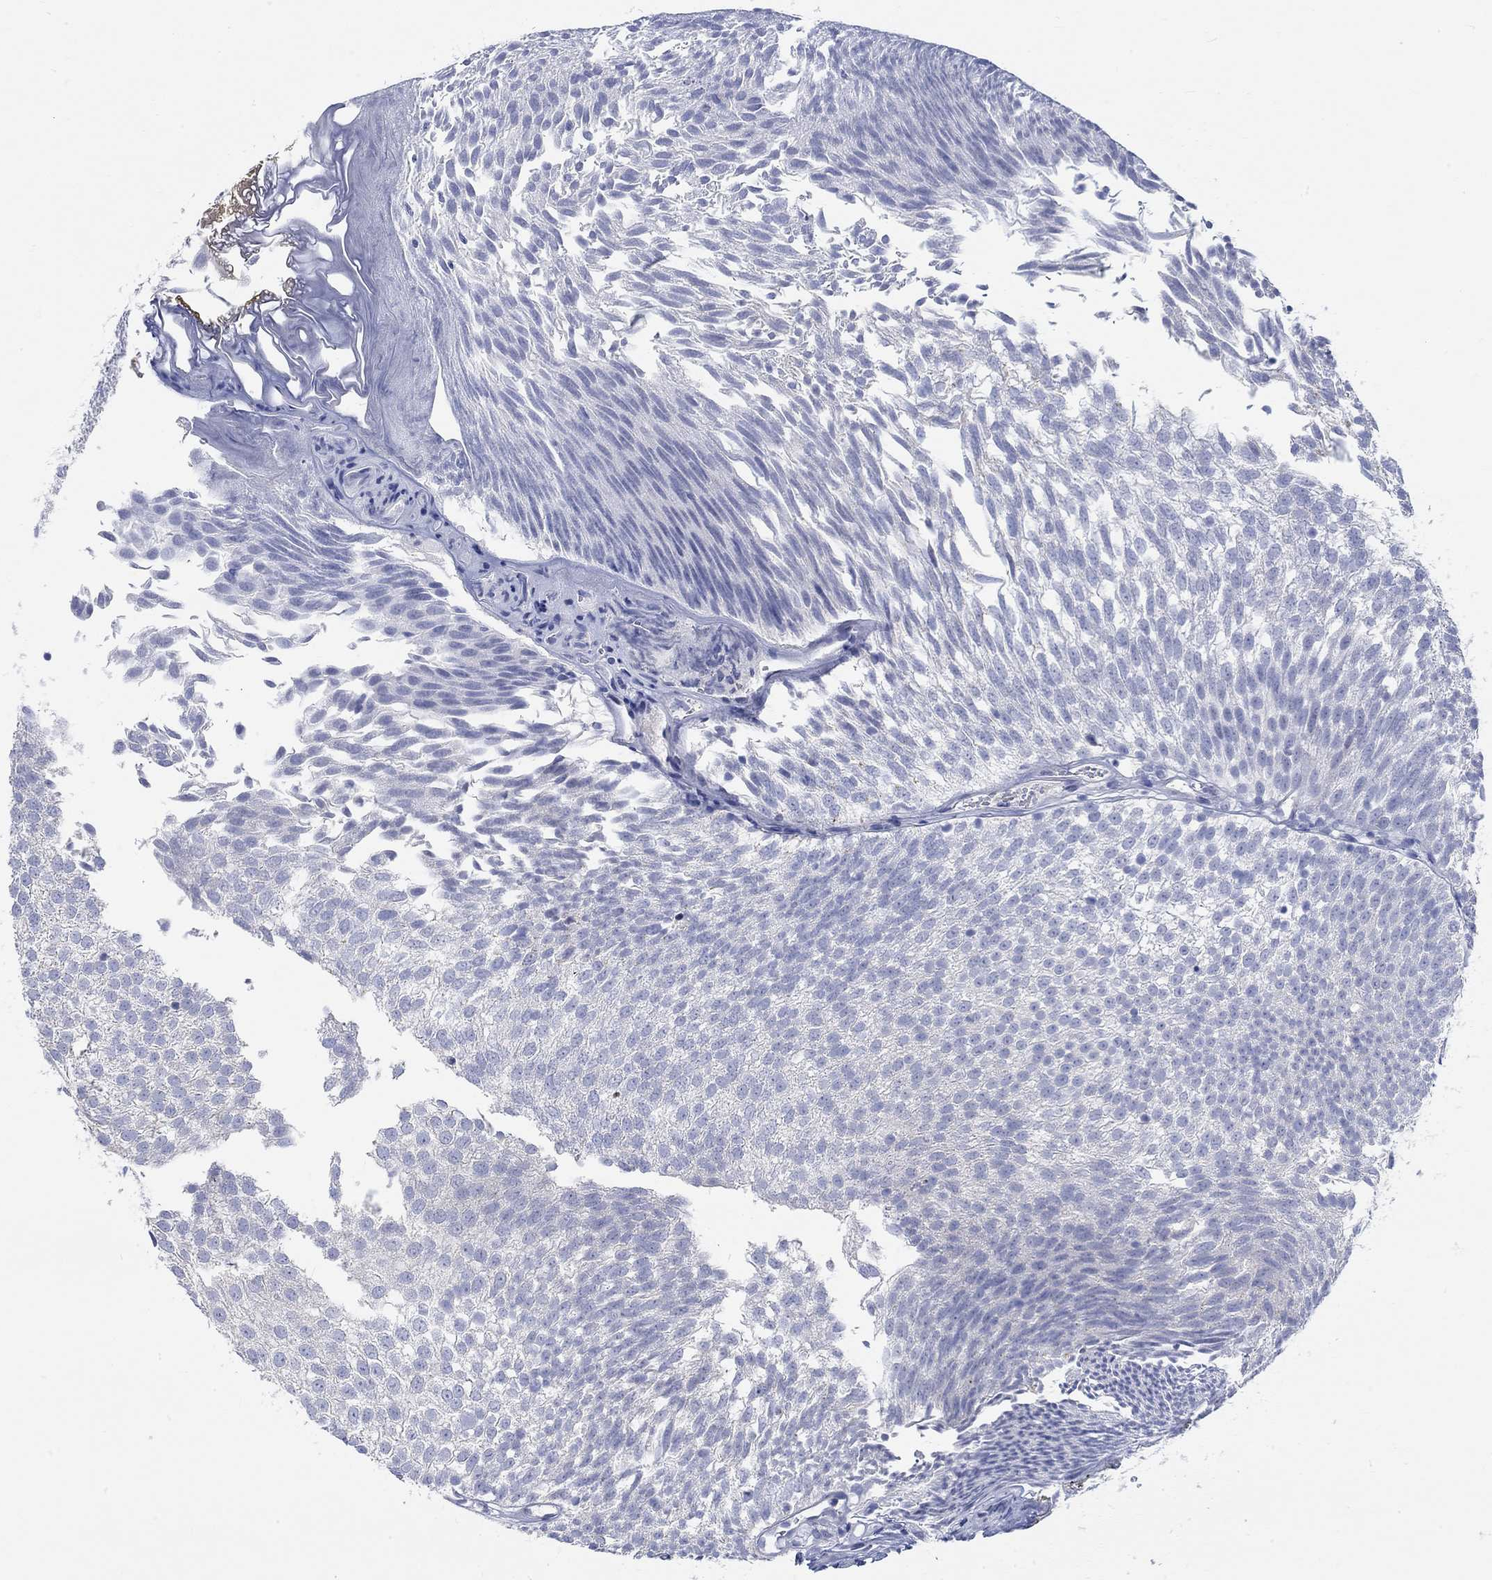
{"staining": {"intensity": "negative", "quantity": "none", "location": "none"}, "tissue": "urothelial cancer", "cell_type": "Tumor cells", "image_type": "cancer", "snomed": [{"axis": "morphology", "description": "Urothelial carcinoma, Low grade"}, {"axis": "topography", "description": "Urinary bladder"}], "caption": "The micrograph displays no staining of tumor cells in urothelial cancer. (DAB (3,3'-diaminobenzidine) IHC with hematoxylin counter stain).", "gene": "NAV3", "patient": {"sex": "male", "age": 52}}